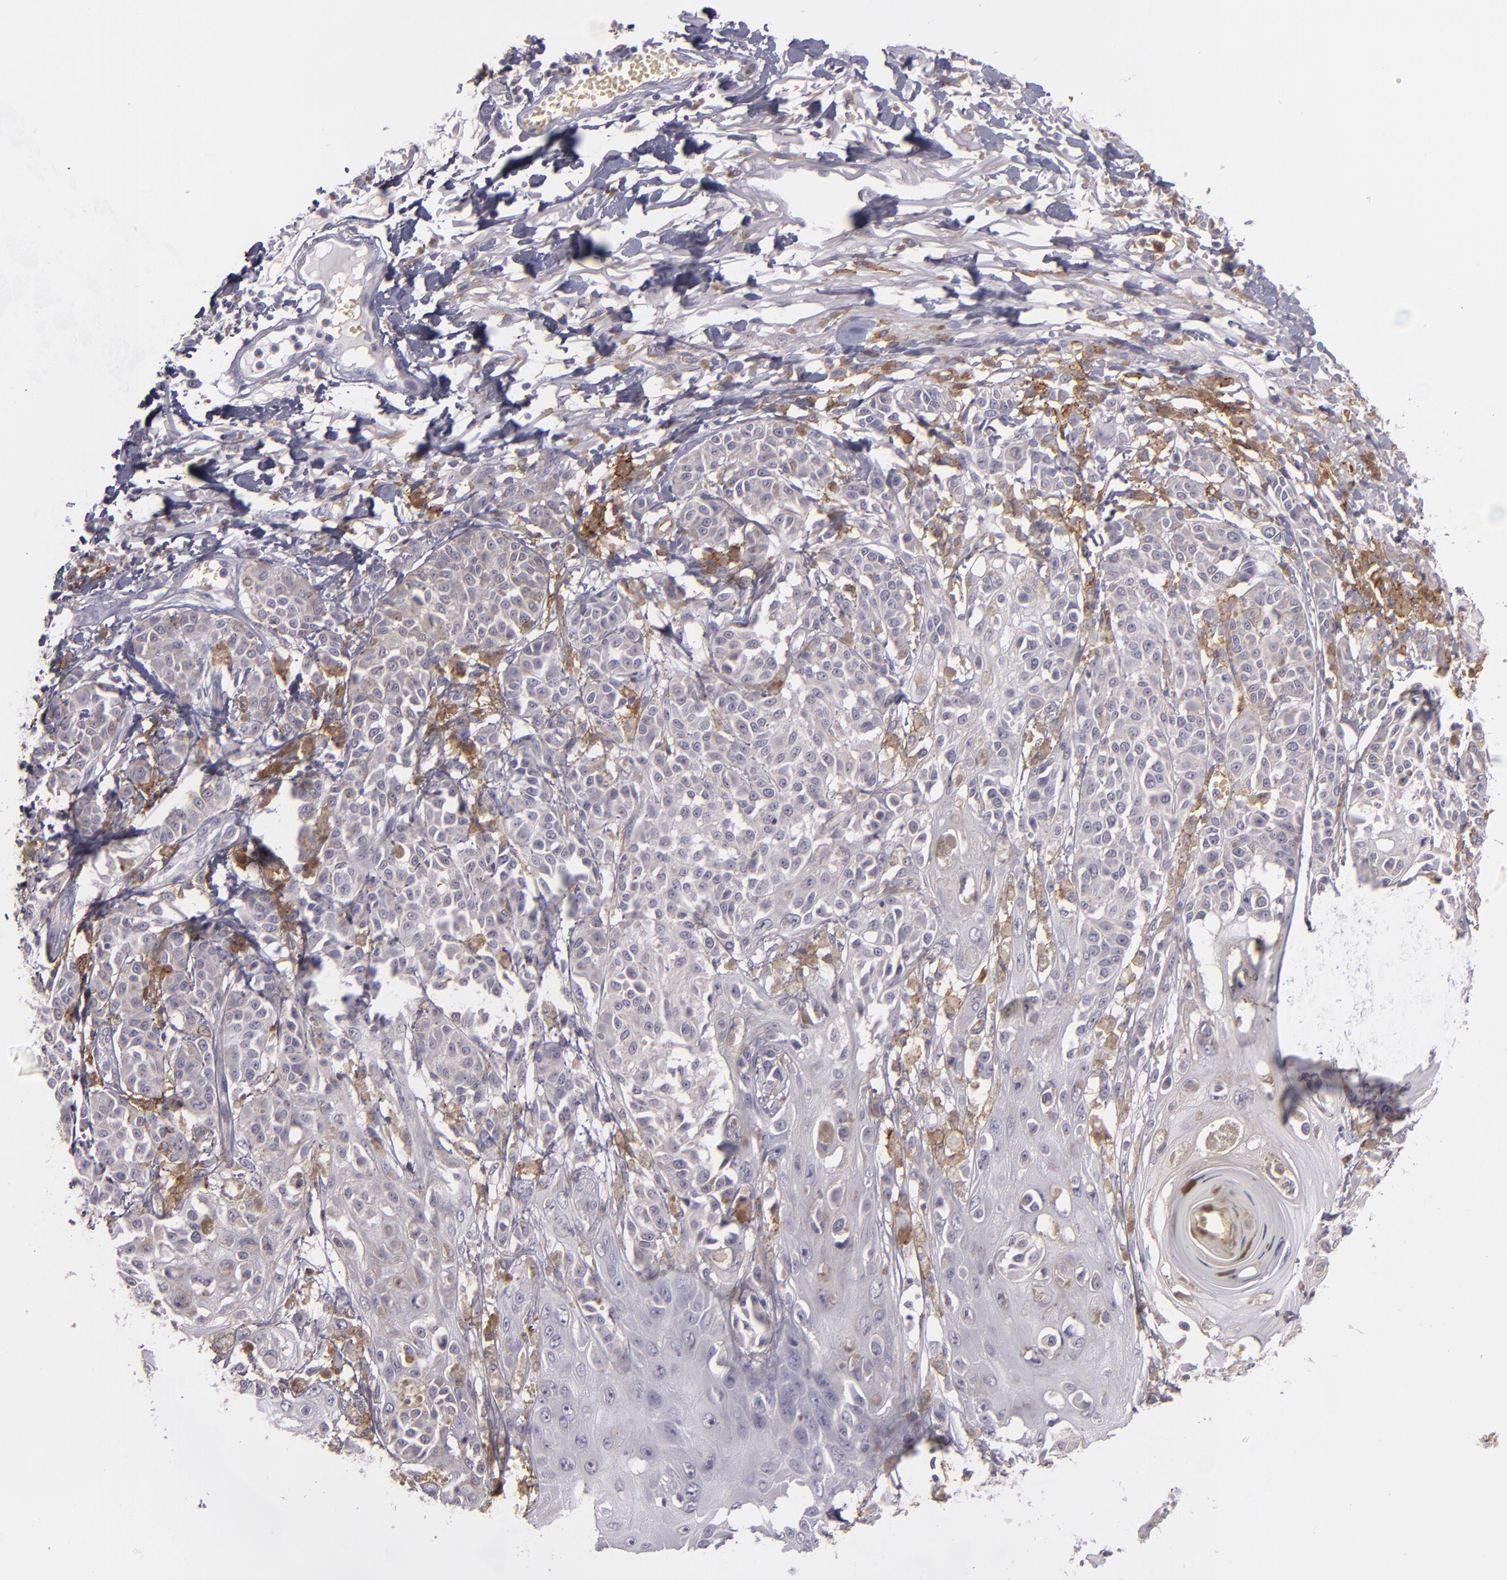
{"staining": {"intensity": "weak", "quantity": "<25%", "location": "cytoplasmic/membranous"}, "tissue": "melanoma", "cell_type": "Tumor cells", "image_type": "cancer", "snomed": [{"axis": "morphology", "description": "Malignant melanoma, NOS"}, {"axis": "topography", "description": "Skin"}], "caption": "Immunohistochemistry photomicrograph of melanoma stained for a protein (brown), which reveals no positivity in tumor cells.", "gene": "ACE", "patient": {"sex": "male", "age": 76}}